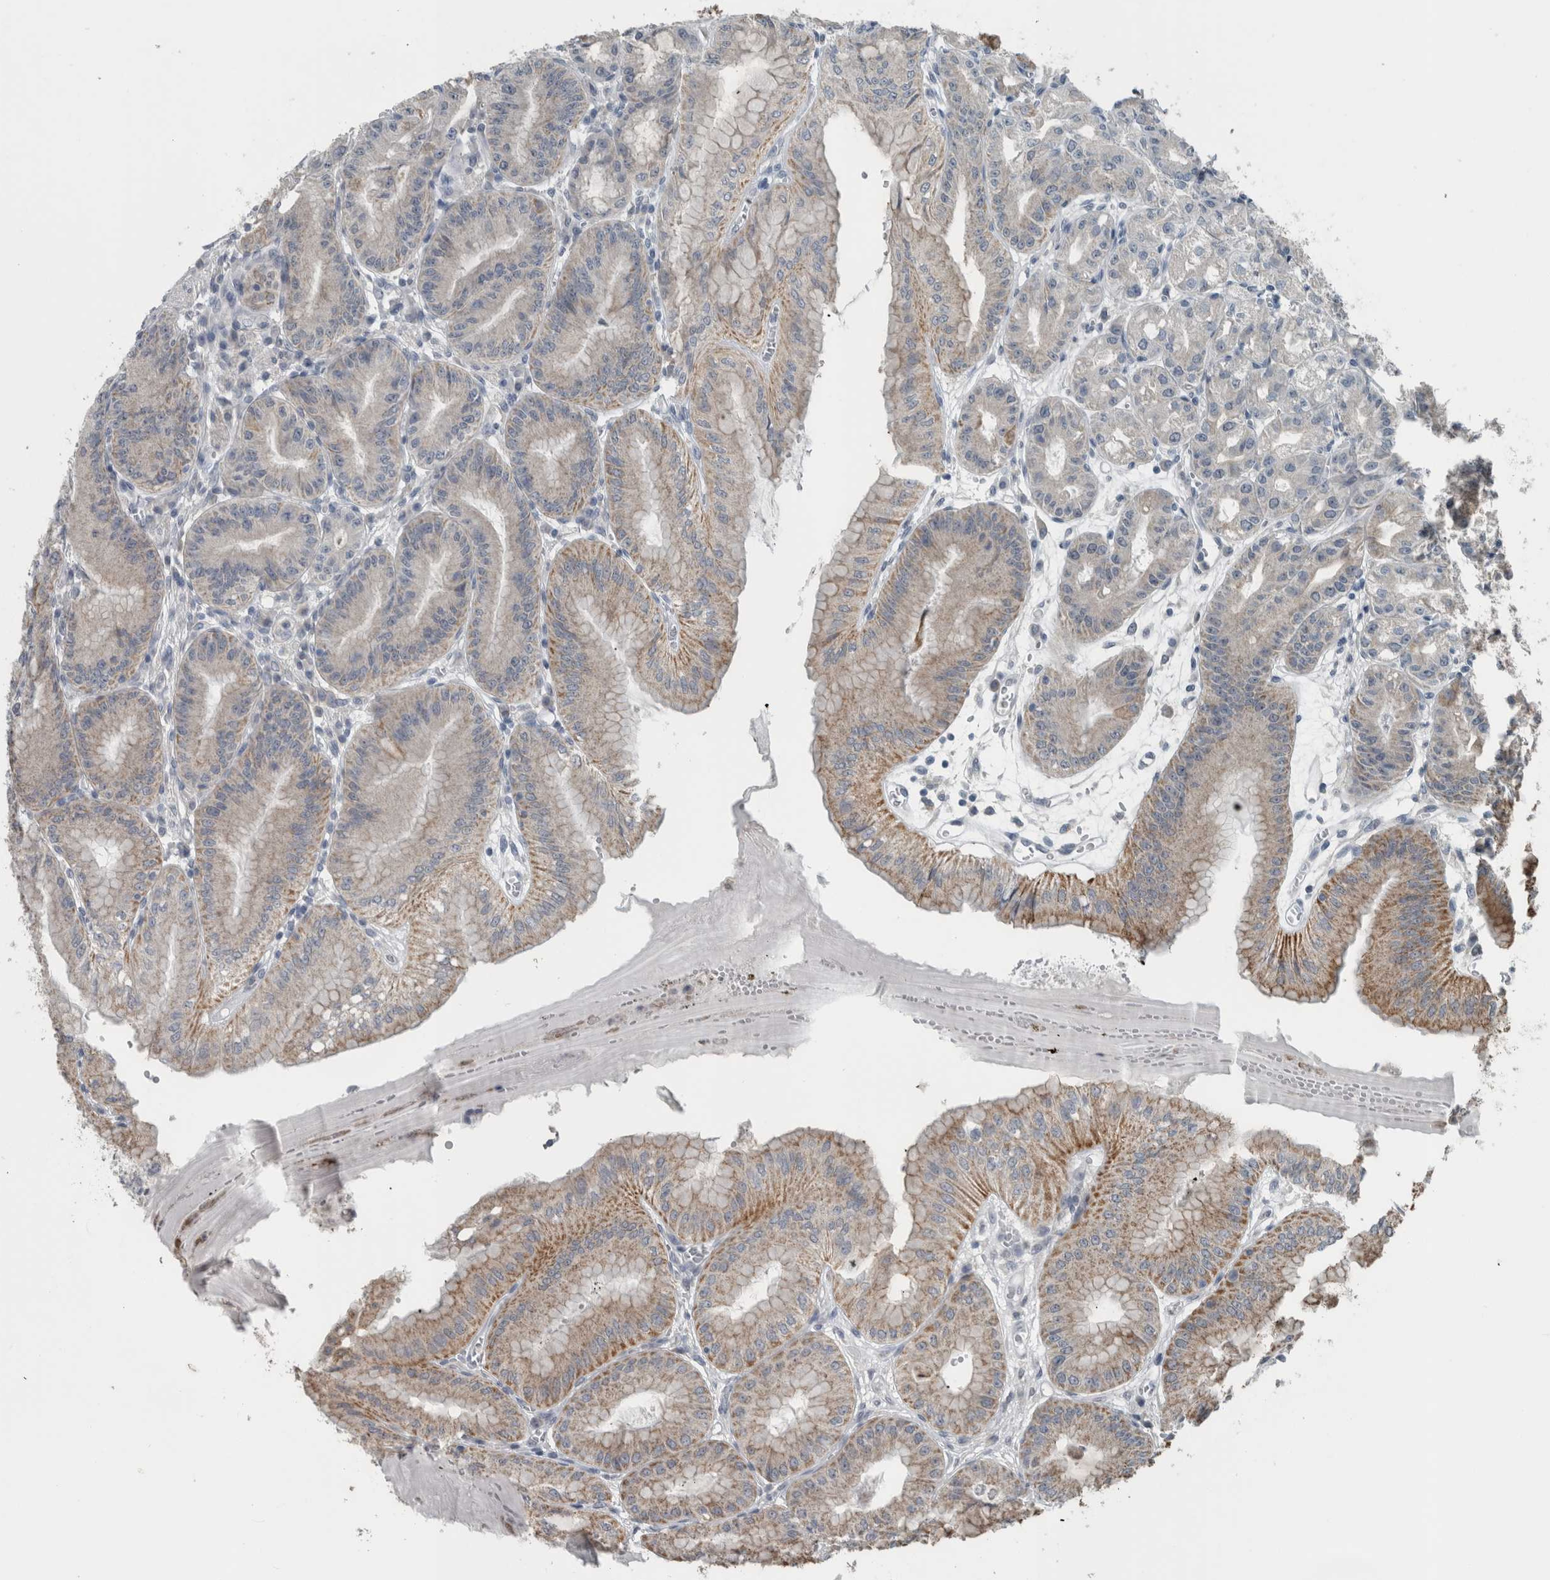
{"staining": {"intensity": "moderate", "quantity": "25%-75%", "location": "cytoplasmic/membranous"}, "tissue": "stomach", "cell_type": "Glandular cells", "image_type": "normal", "snomed": [{"axis": "morphology", "description": "Normal tissue, NOS"}, {"axis": "topography", "description": "Stomach, lower"}], "caption": "Moderate cytoplasmic/membranous staining is present in approximately 25%-75% of glandular cells in unremarkable stomach. (DAB (3,3'-diaminobenzidine) = brown stain, brightfield microscopy at high magnification).", "gene": "ACSF2", "patient": {"sex": "male", "age": 71}}